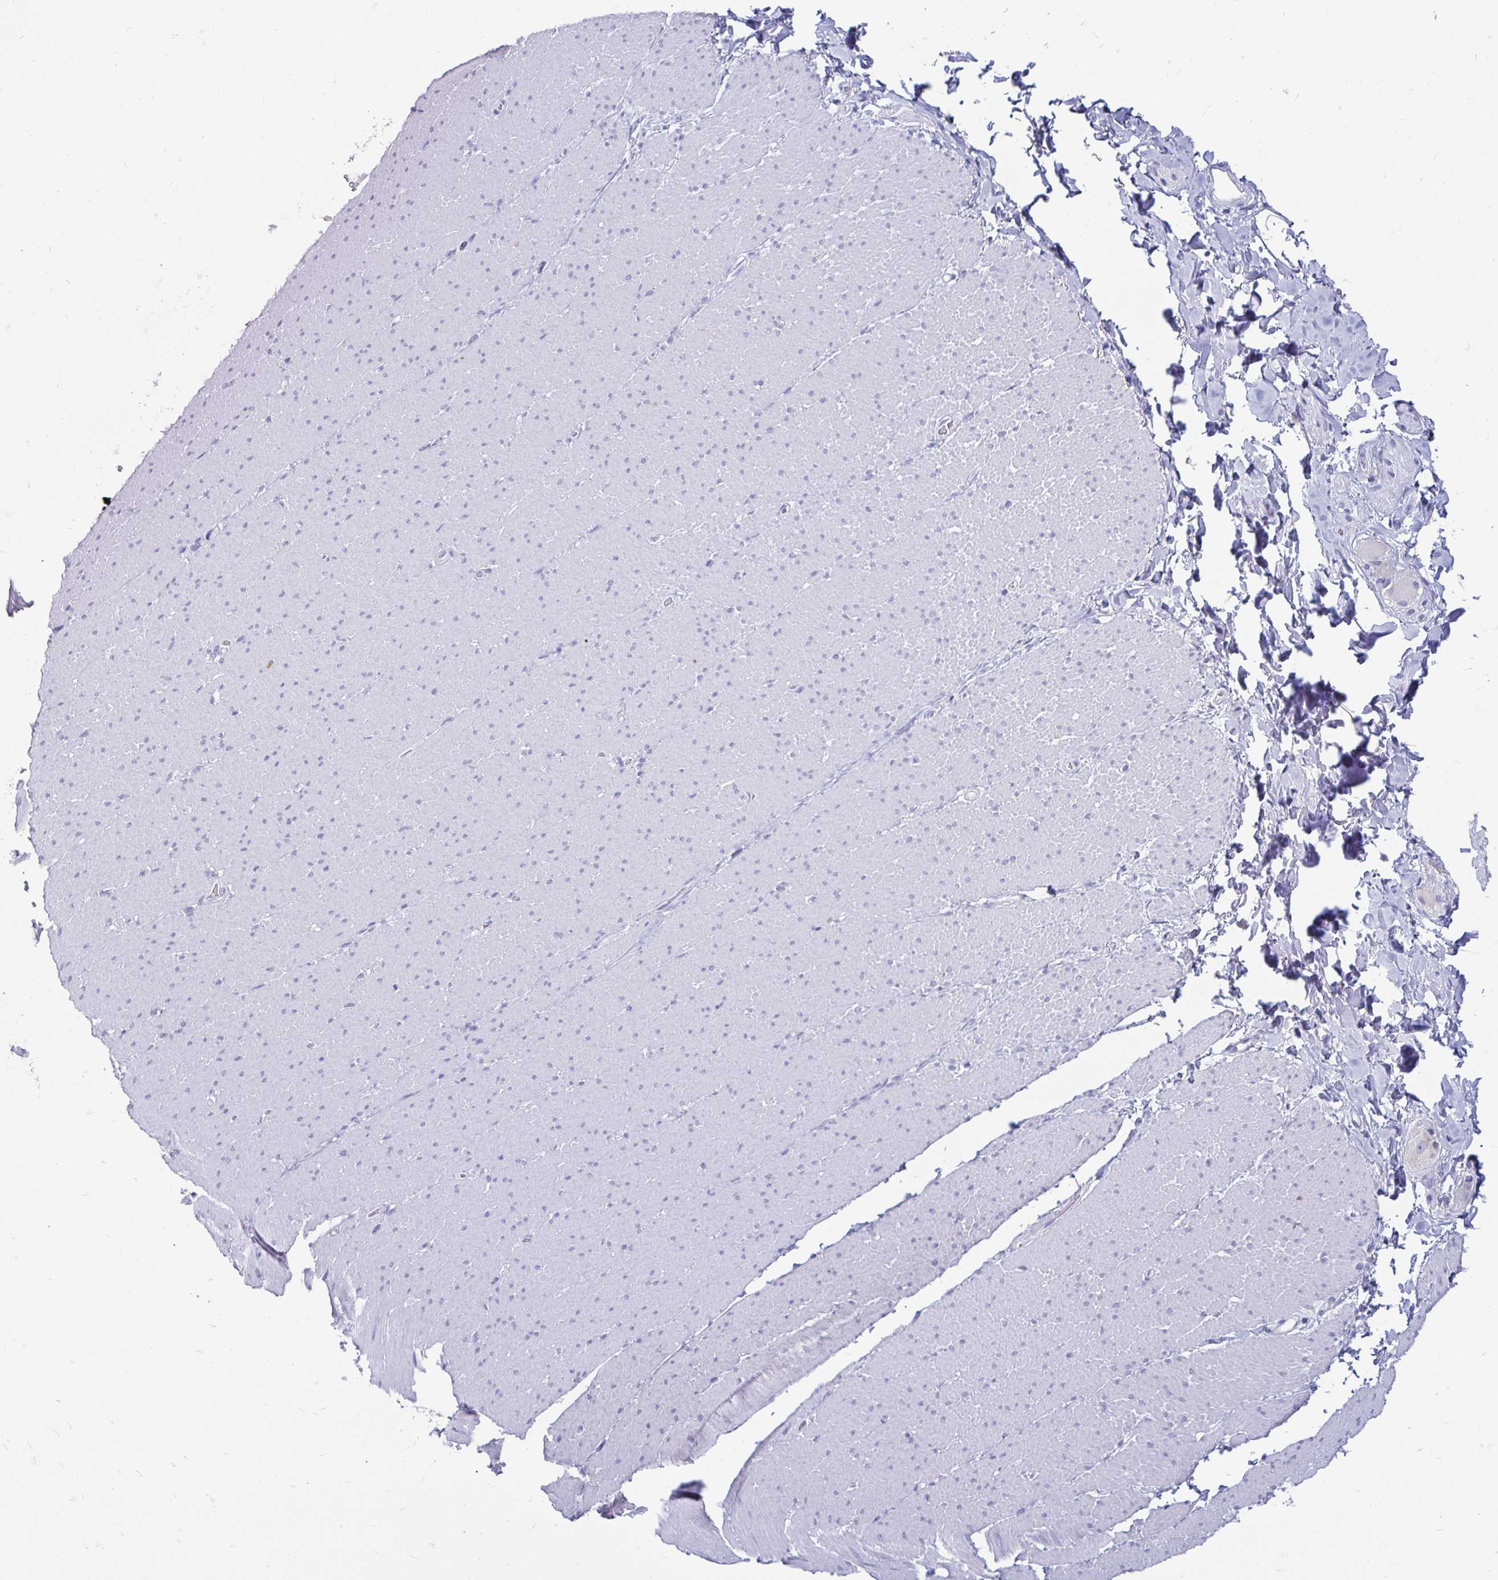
{"staining": {"intensity": "negative", "quantity": "none", "location": "none"}, "tissue": "smooth muscle", "cell_type": "Smooth muscle cells", "image_type": "normal", "snomed": [{"axis": "morphology", "description": "Normal tissue, NOS"}, {"axis": "topography", "description": "Smooth muscle"}, {"axis": "topography", "description": "Rectum"}], "caption": "This is an immunohistochemistry histopathology image of unremarkable human smooth muscle. There is no staining in smooth muscle cells.", "gene": "PEG10", "patient": {"sex": "male", "age": 53}}